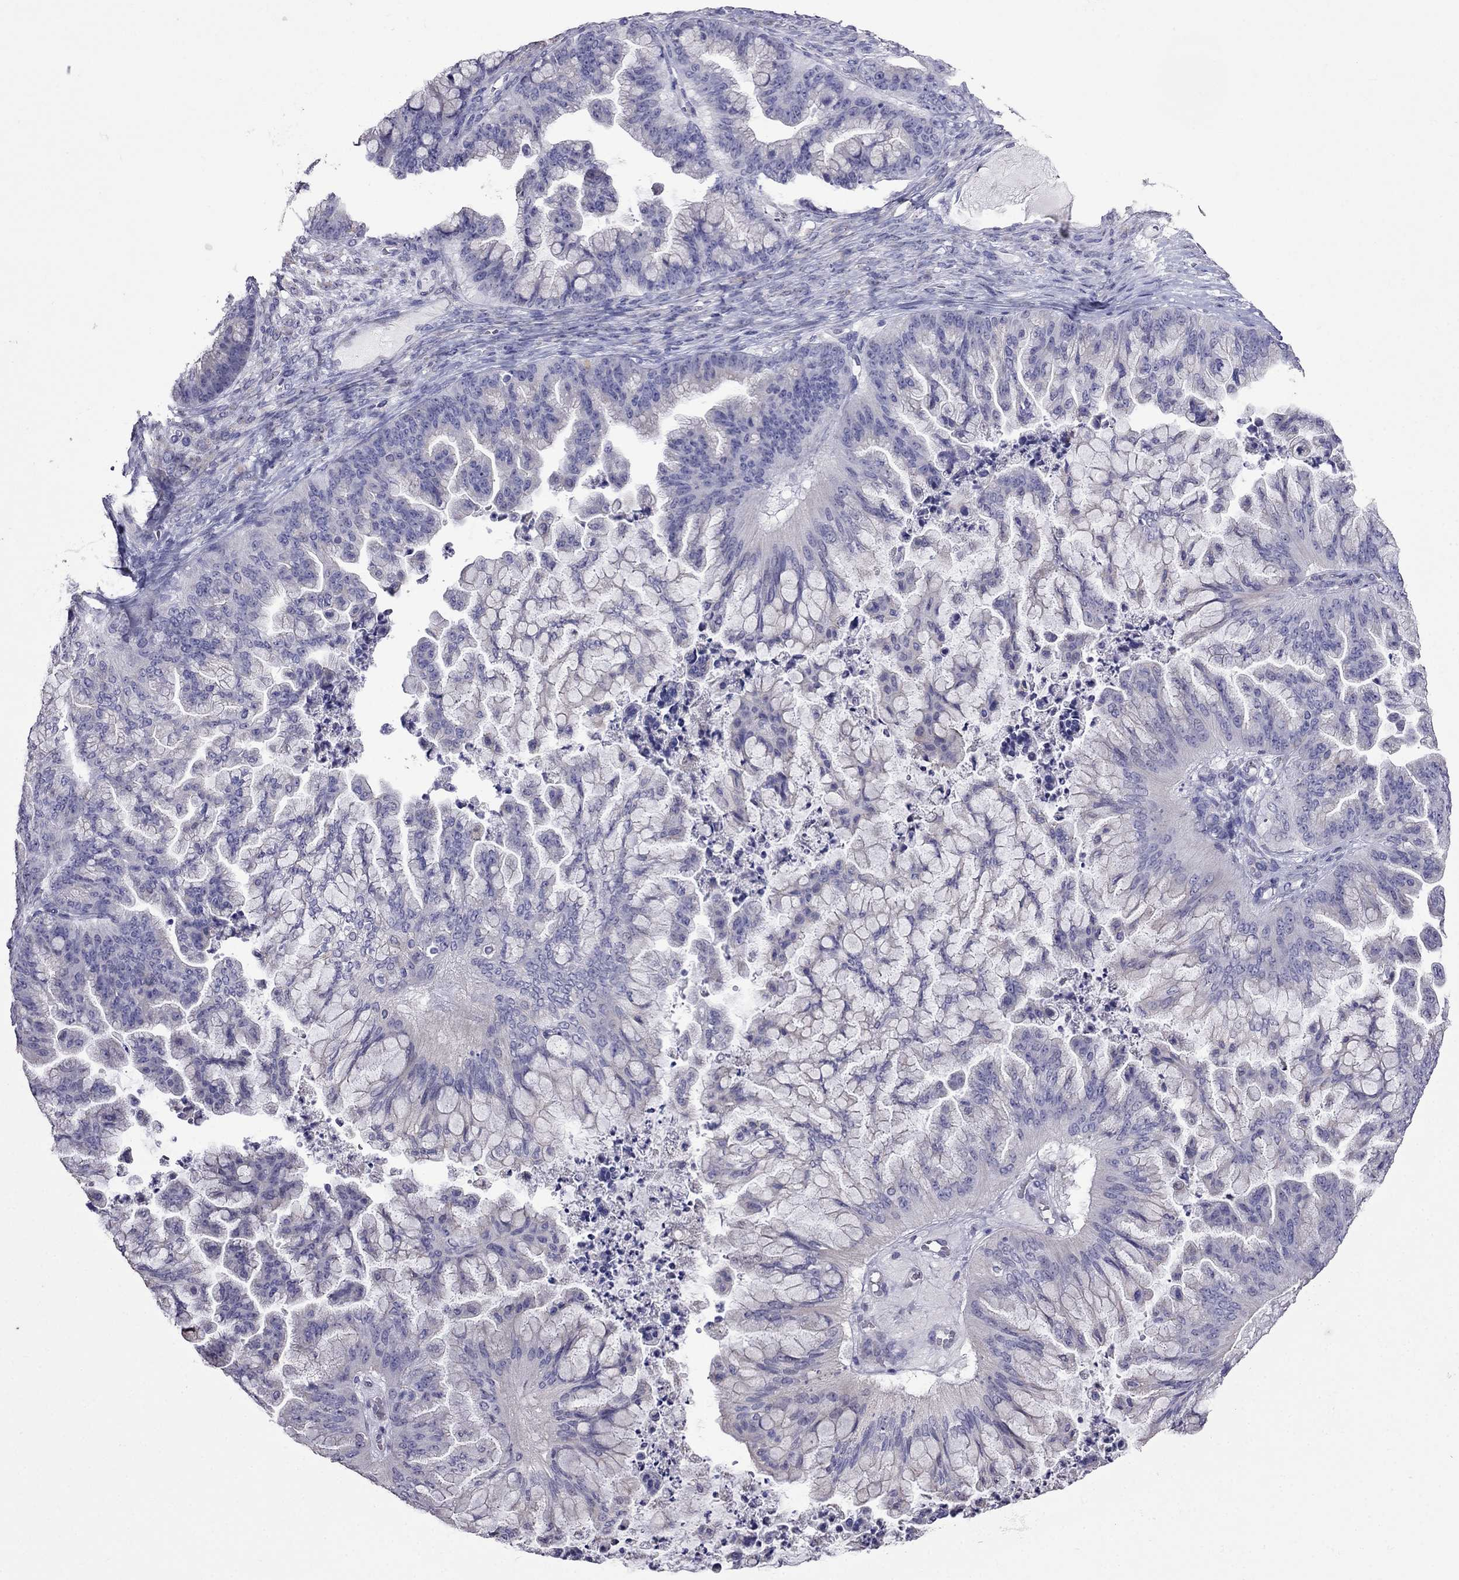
{"staining": {"intensity": "negative", "quantity": "none", "location": "none"}, "tissue": "ovarian cancer", "cell_type": "Tumor cells", "image_type": "cancer", "snomed": [{"axis": "morphology", "description": "Cystadenocarcinoma, mucinous, NOS"}, {"axis": "topography", "description": "Ovary"}], "caption": "The micrograph shows no significant expression in tumor cells of ovarian cancer (mucinous cystadenocarcinoma).", "gene": "AK5", "patient": {"sex": "female", "age": 67}}